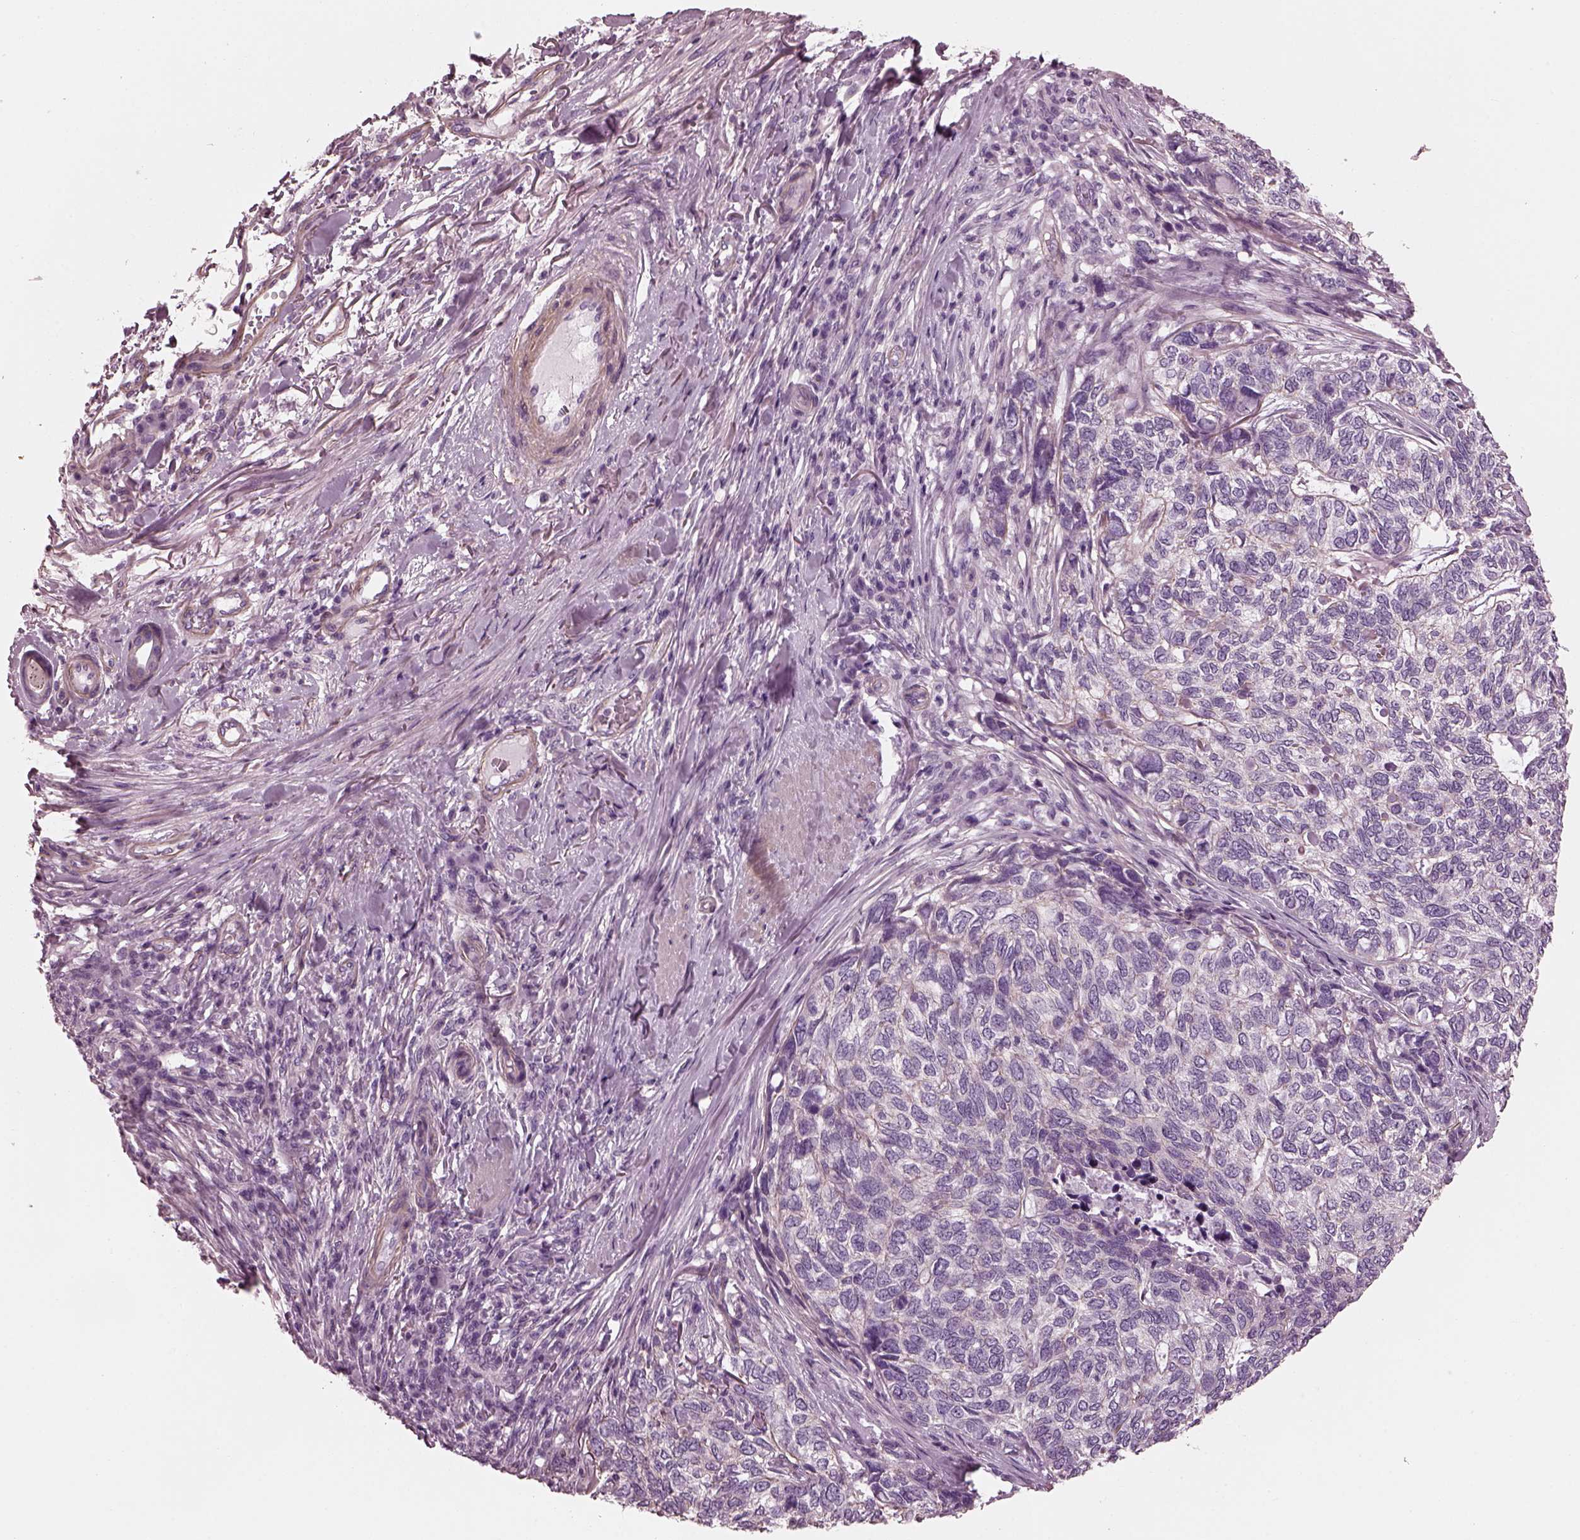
{"staining": {"intensity": "negative", "quantity": "none", "location": "none"}, "tissue": "skin cancer", "cell_type": "Tumor cells", "image_type": "cancer", "snomed": [{"axis": "morphology", "description": "Basal cell carcinoma"}, {"axis": "topography", "description": "Skin"}], "caption": "Image shows no significant protein positivity in tumor cells of basal cell carcinoma (skin).", "gene": "BFSP1", "patient": {"sex": "female", "age": 65}}